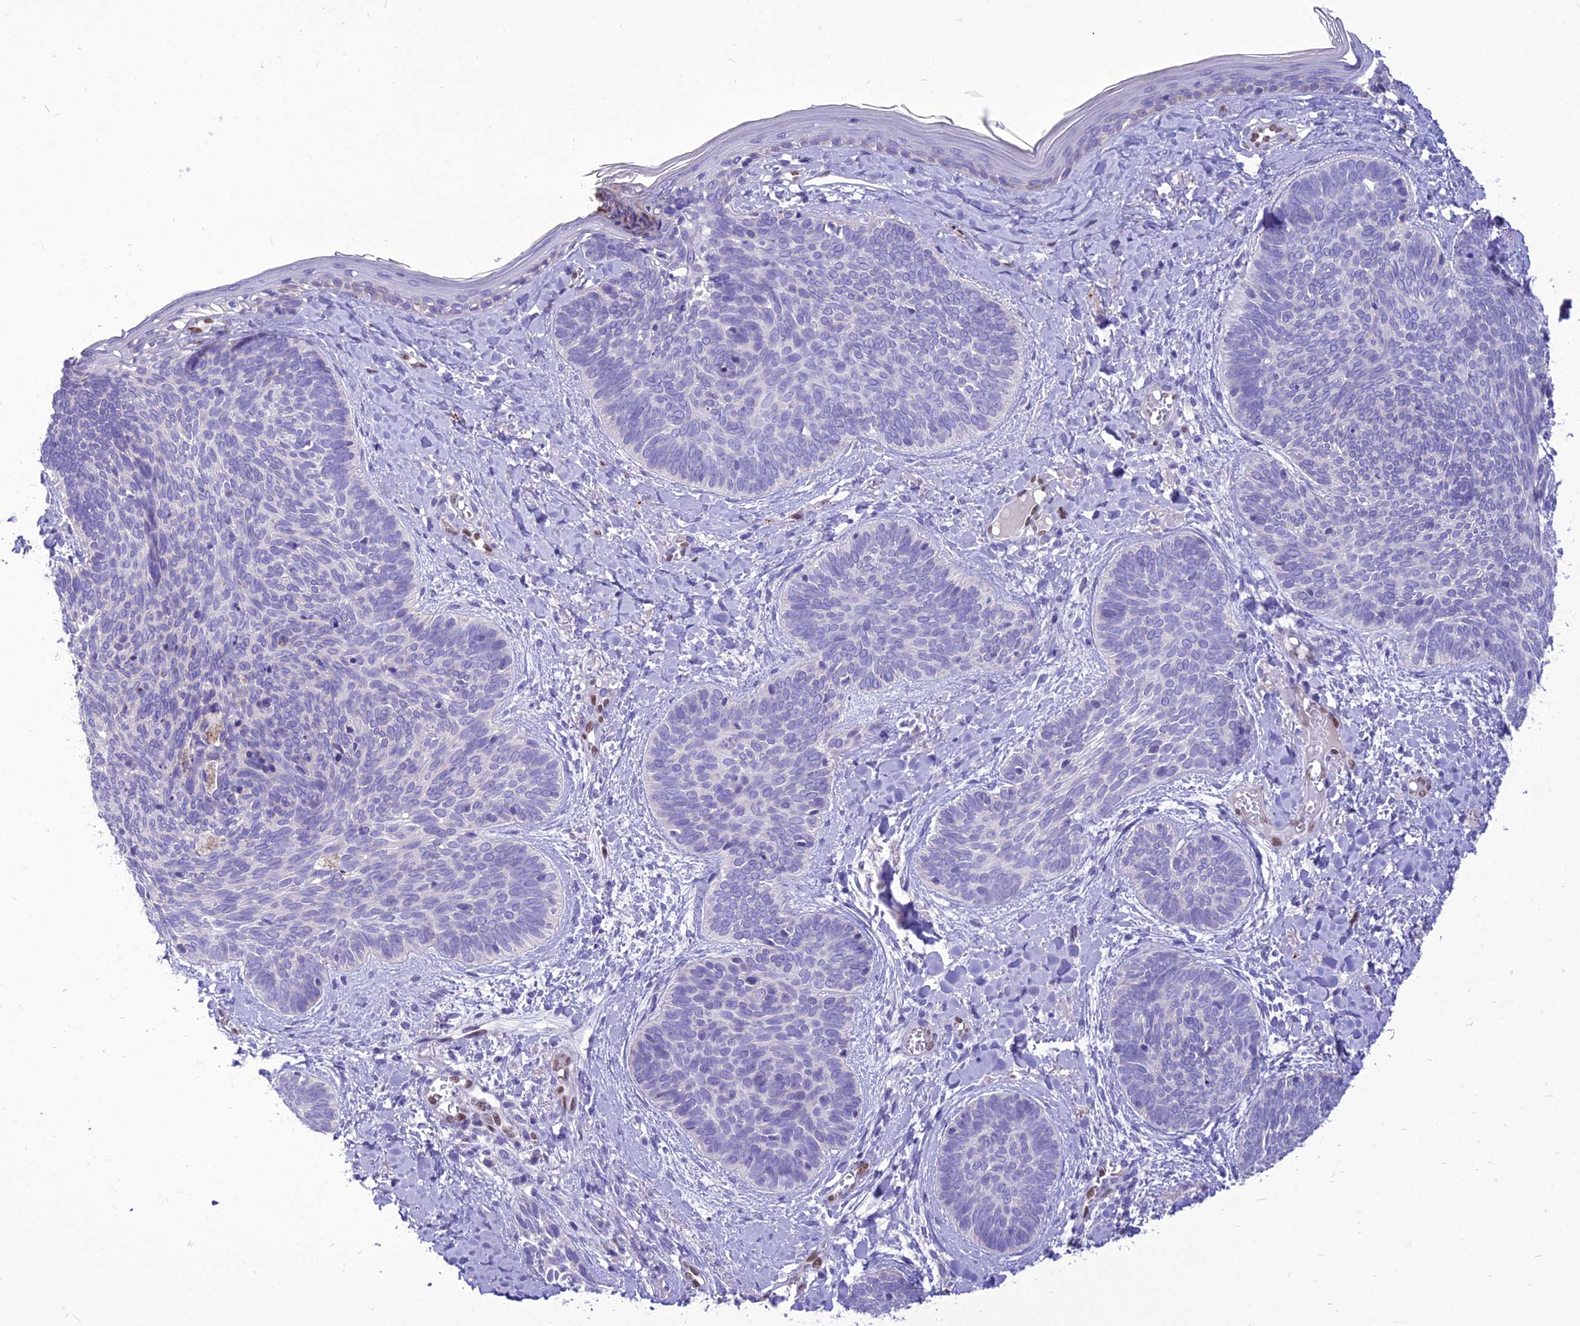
{"staining": {"intensity": "negative", "quantity": "none", "location": "none"}, "tissue": "skin cancer", "cell_type": "Tumor cells", "image_type": "cancer", "snomed": [{"axis": "morphology", "description": "Basal cell carcinoma"}, {"axis": "topography", "description": "Skin"}], "caption": "This is an immunohistochemistry photomicrograph of skin cancer. There is no staining in tumor cells.", "gene": "NOVA2", "patient": {"sex": "female", "age": 81}}